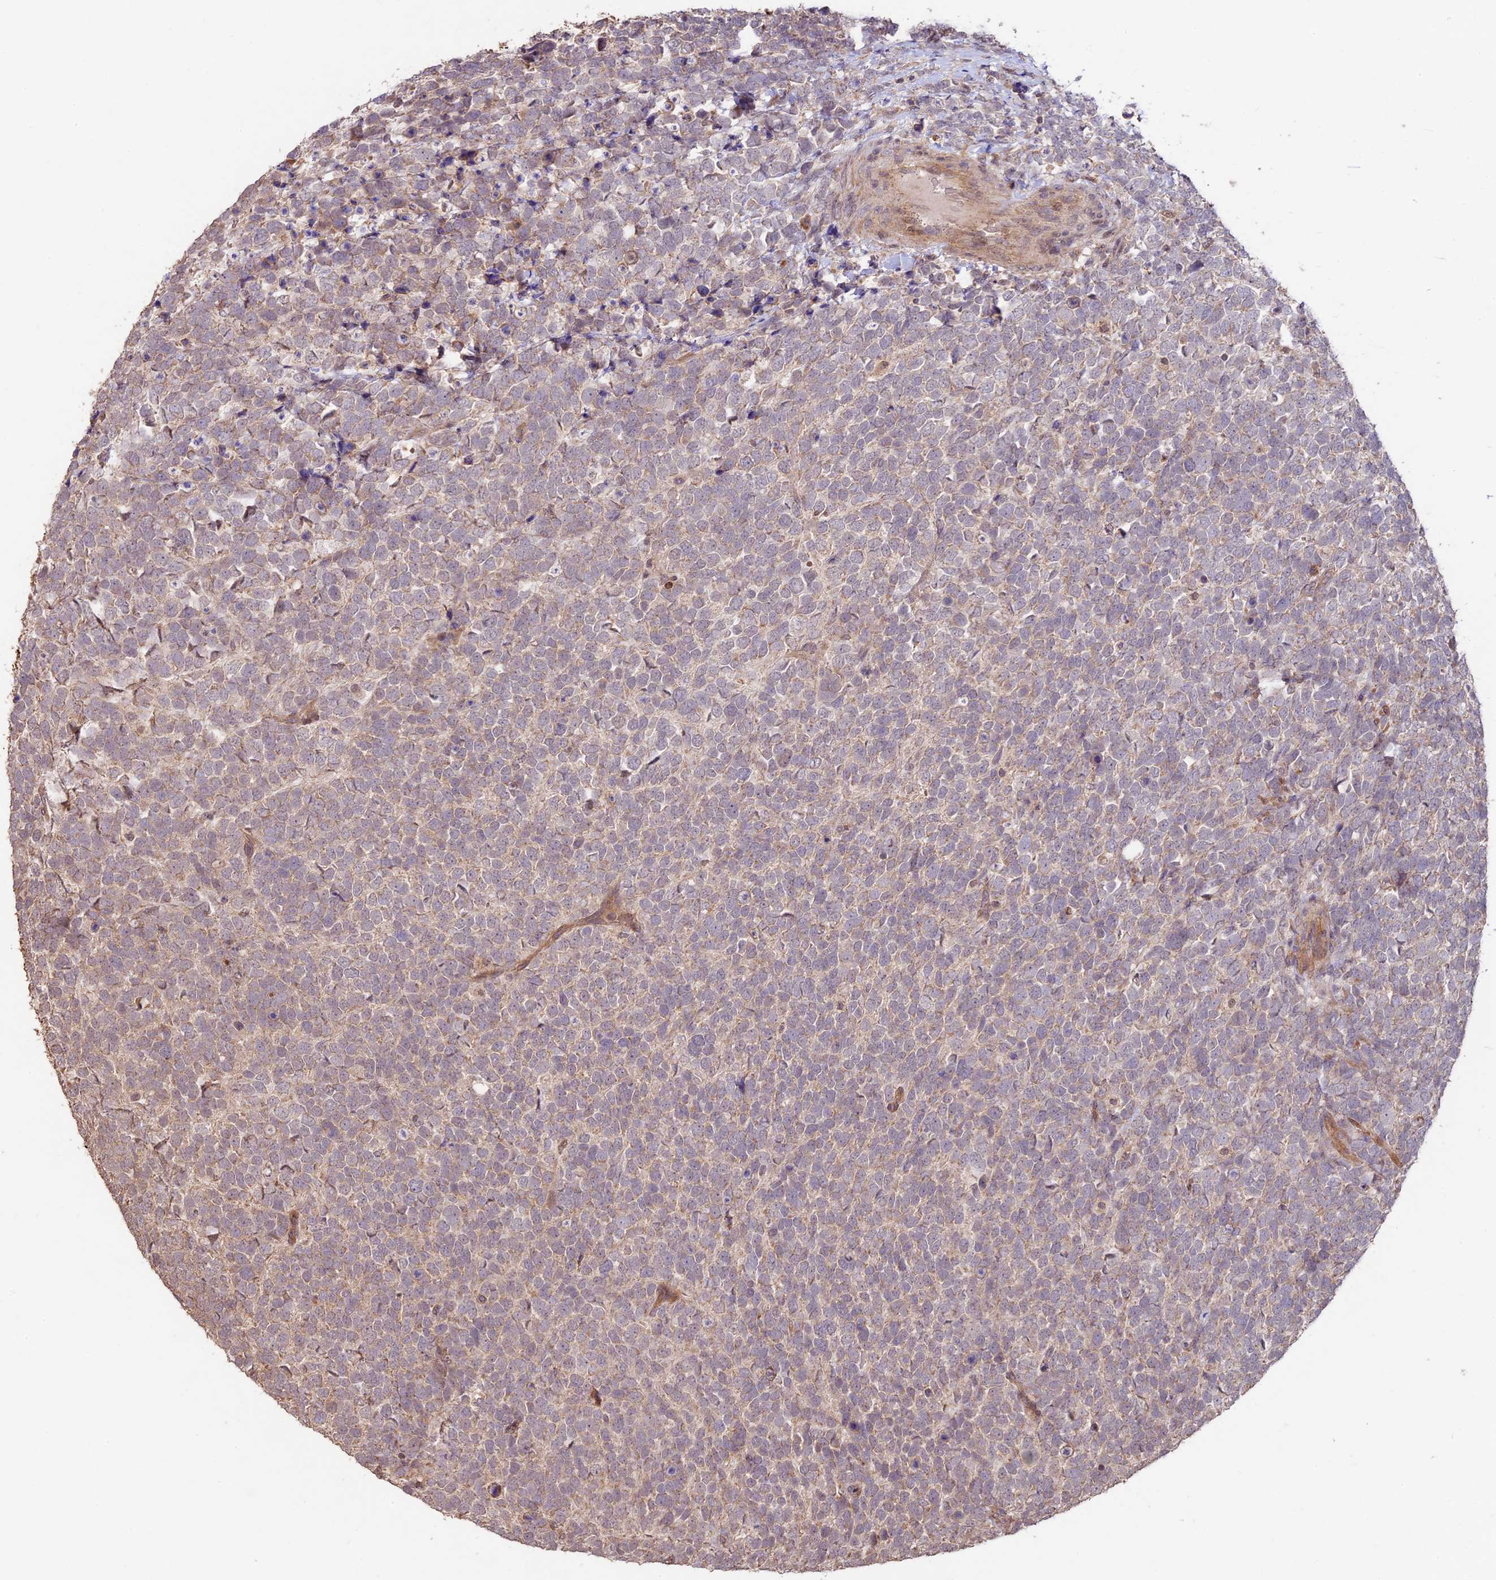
{"staining": {"intensity": "negative", "quantity": "none", "location": "none"}, "tissue": "urothelial cancer", "cell_type": "Tumor cells", "image_type": "cancer", "snomed": [{"axis": "morphology", "description": "Urothelial carcinoma, High grade"}, {"axis": "topography", "description": "Urinary bladder"}], "caption": "Protein analysis of high-grade urothelial carcinoma shows no significant staining in tumor cells. (Stains: DAB (3,3'-diaminobenzidine) immunohistochemistry (IHC) with hematoxylin counter stain, Microscopy: brightfield microscopy at high magnification).", "gene": "BCAS4", "patient": {"sex": "female", "age": 82}}